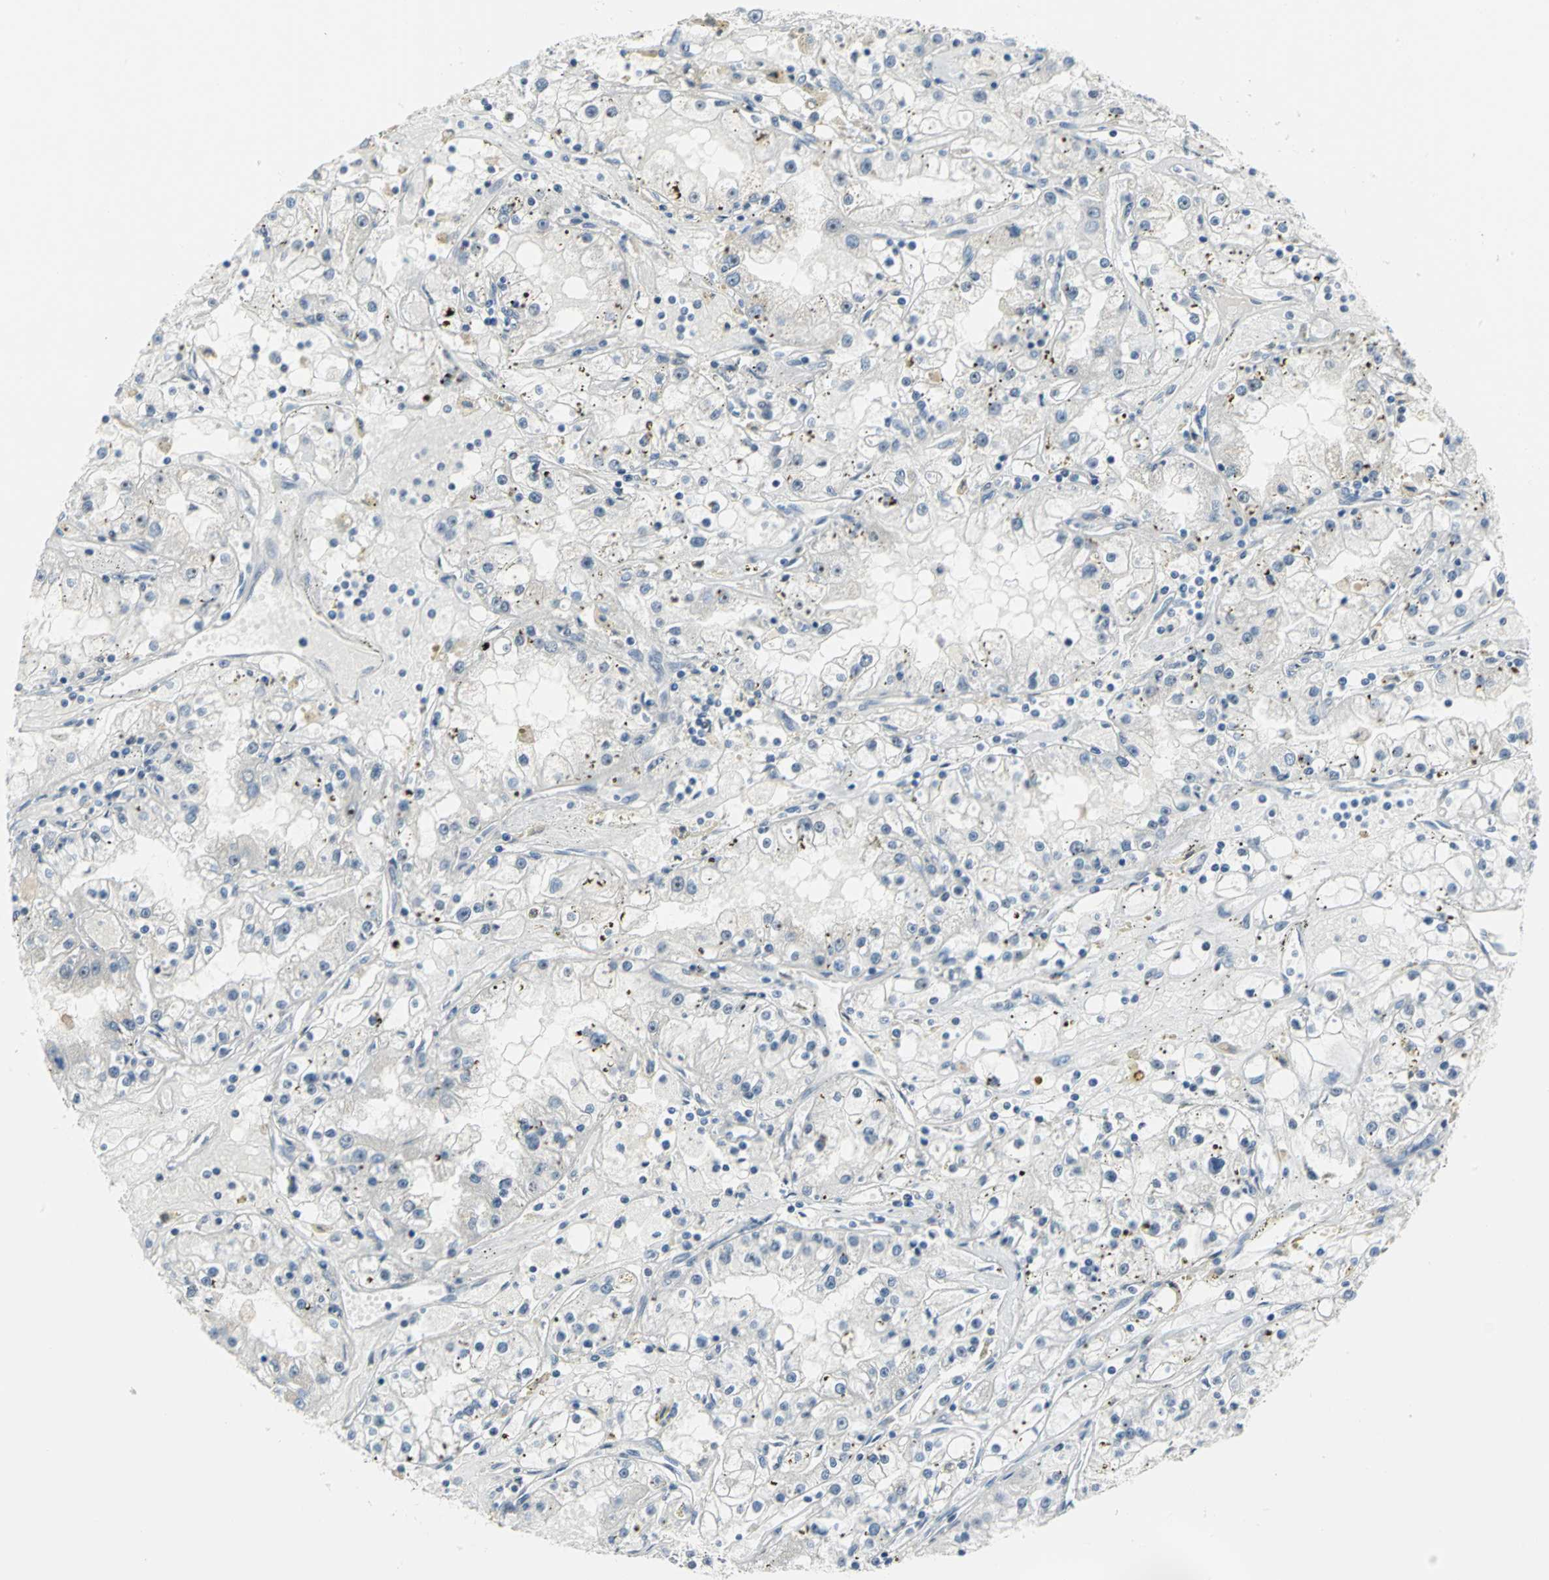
{"staining": {"intensity": "negative", "quantity": "none", "location": "none"}, "tissue": "renal cancer", "cell_type": "Tumor cells", "image_type": "cancer", "snomed": [{"axis": "morphology", "description": "Adenocarcinoma, NOS"}, {"axis": "topography", "description": "Kidney"}], "caption": "Tumor cells show no significant positivity in renal cancer.", "gene": "MYBBP1A", "patient": {"sex": "male", "age": 56}}